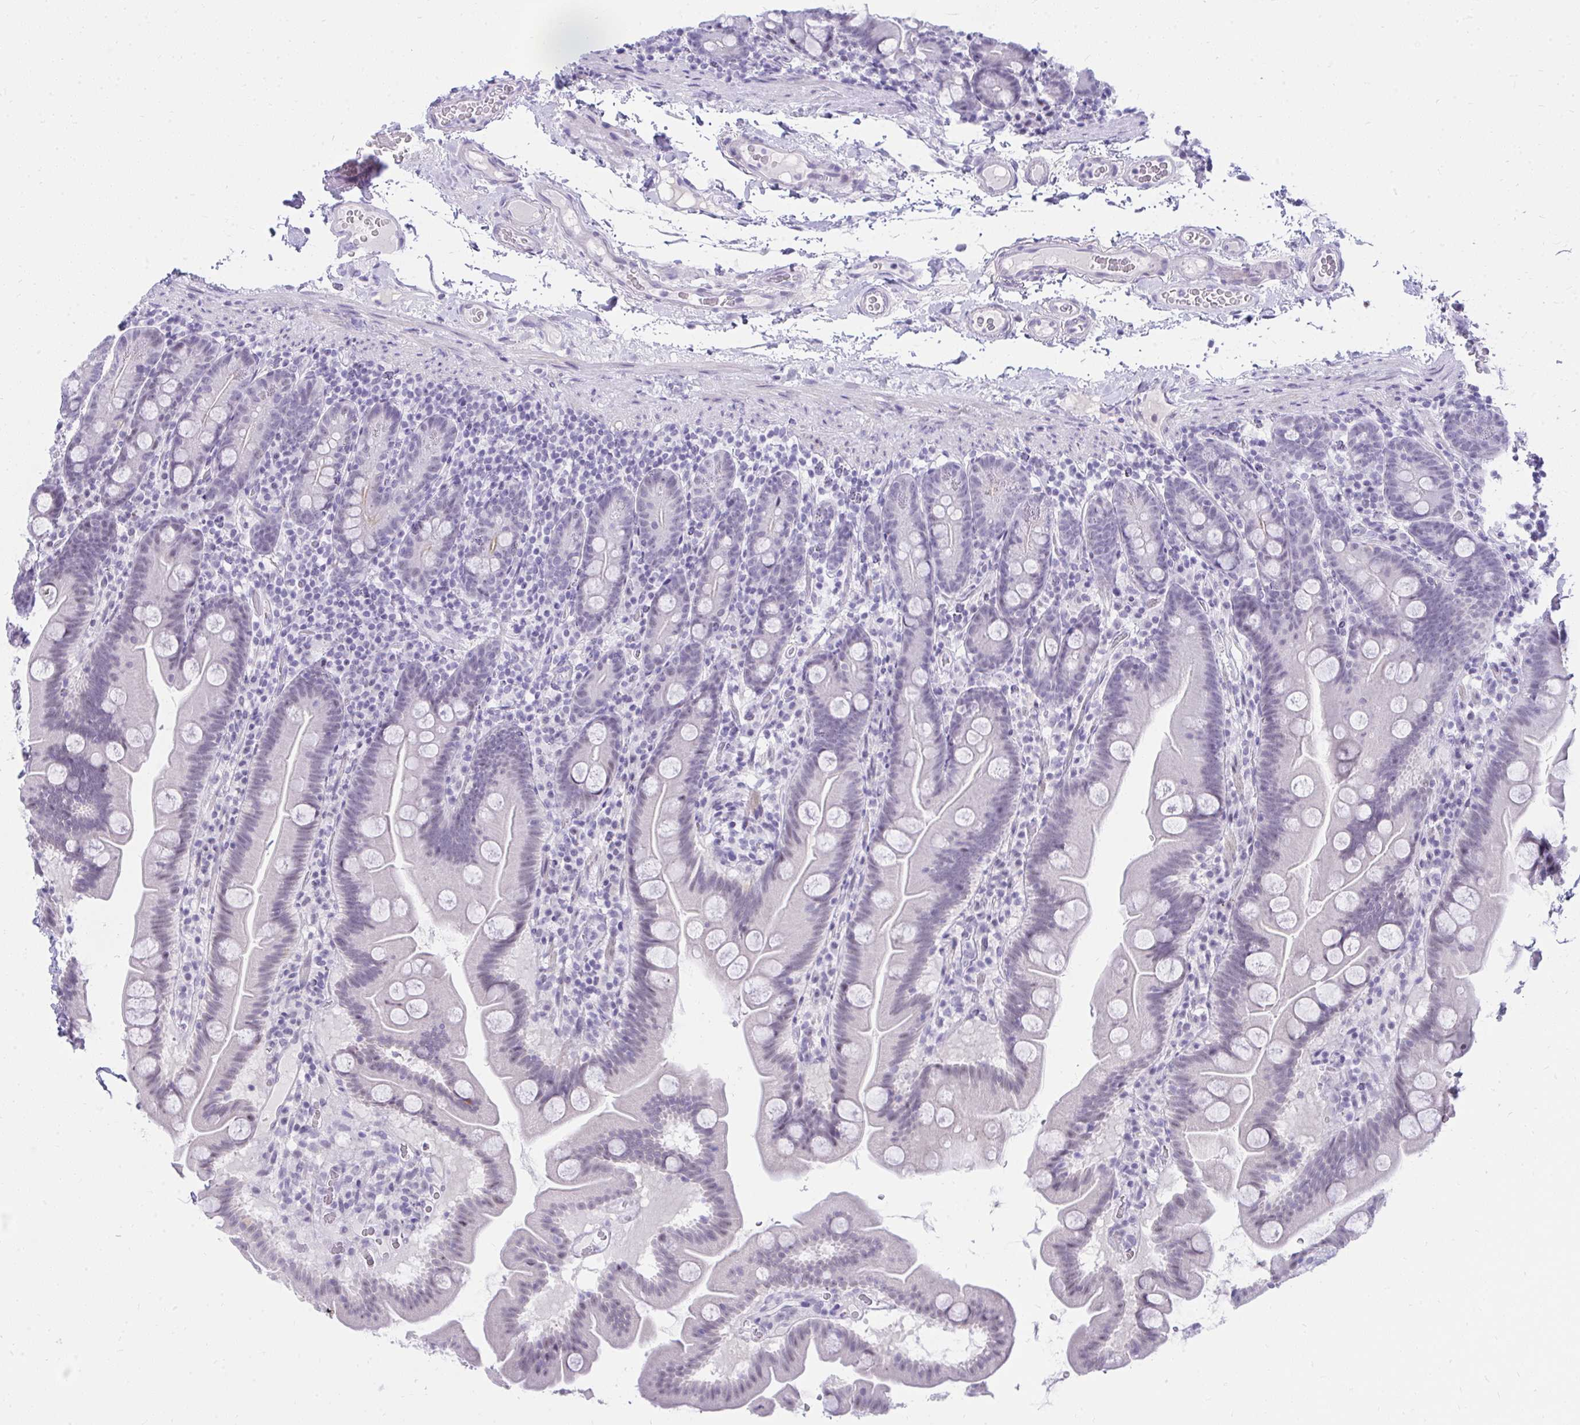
{"staining": {"intensity": "negative", "quantity": "none", "location": "none"}, "tissue": "small intestine", "cell_type": "Glandular cells", "image_type": "normal", "snomed": [{"axis": "morphology", "description": "Normal tissue, NOS"}, {"axis": "topography", "description": "Small intestine"}], "caption": "Small intestine stained for a protein using immunohistochemistry demonstrates no positivity glandular cells.", "gene": "OR5F1", "patient": {"sex": "female", "age": 68}}